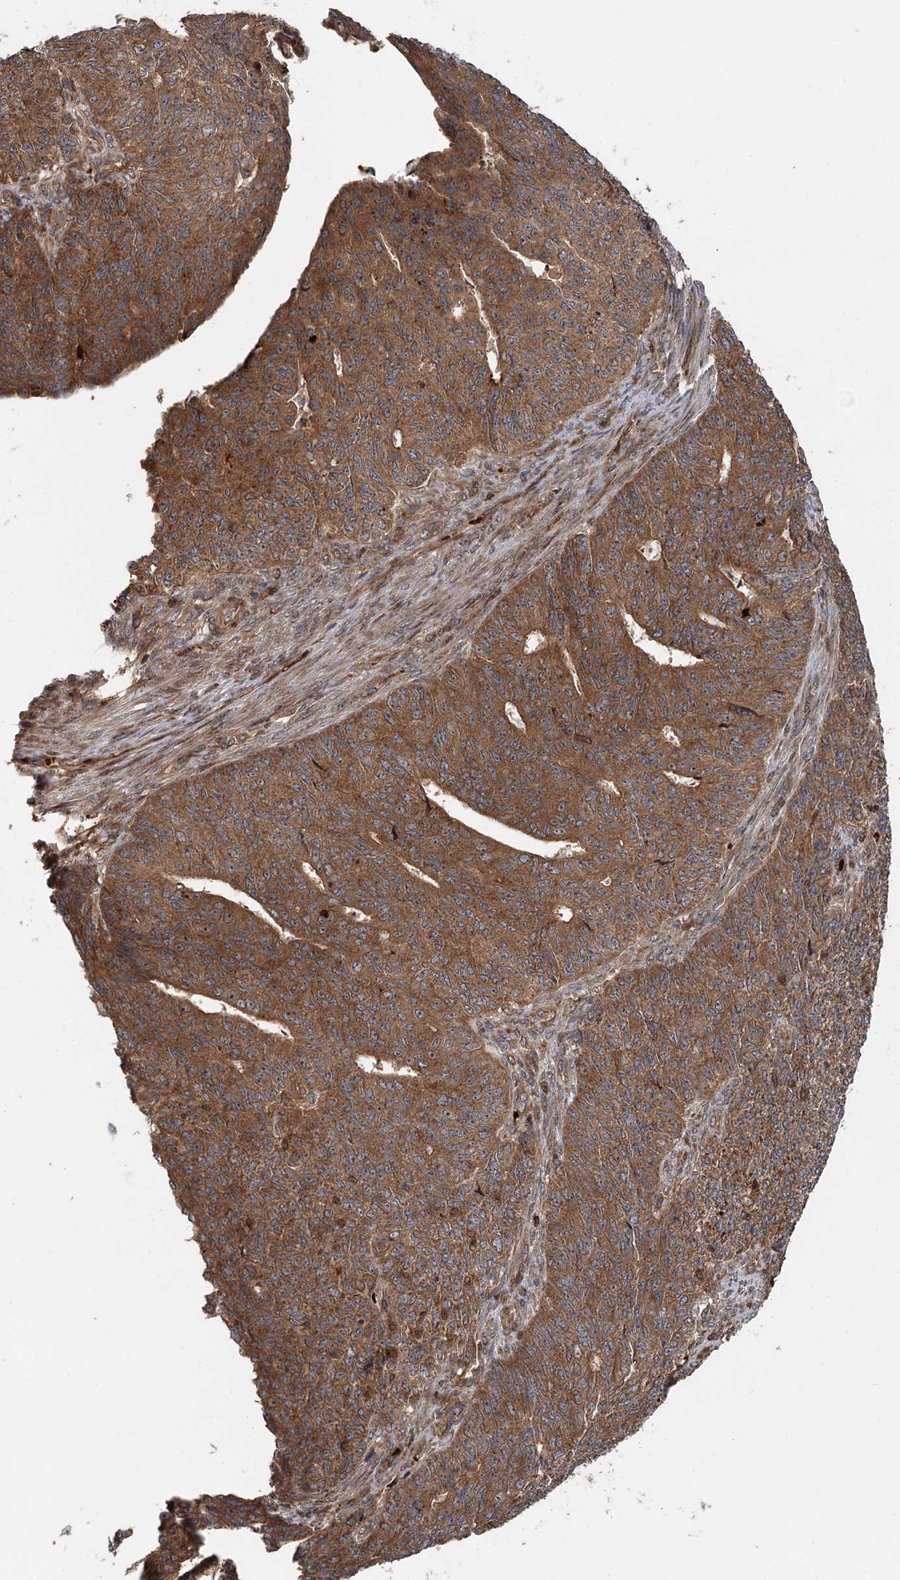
{"staining": {"intensity": "moderate", "quantity": ">75%", "location": "cytoplasmic/membranous"}, "tissue": "endometrial cancer", "cell_type": "Tumor cells", "image_type": "cancer", "snomed": [{"axis": "morphology", "description": "Adenocarcinoma, NOS"}, {"axis": "topography", "description": "Endometrium"}], "caption": "A brown stain shows moderate cytoplasmic/membranous expression of a protein in human endometrial cancer (adenocarcinoma) tumor cells. The protein of interest is stained brown, and the nuclei are stained in blue (DAB IHC with brightfield microscopy, high magnification).", "gene": "RNF111", "patient": {"sex": "female", "age": 32}}